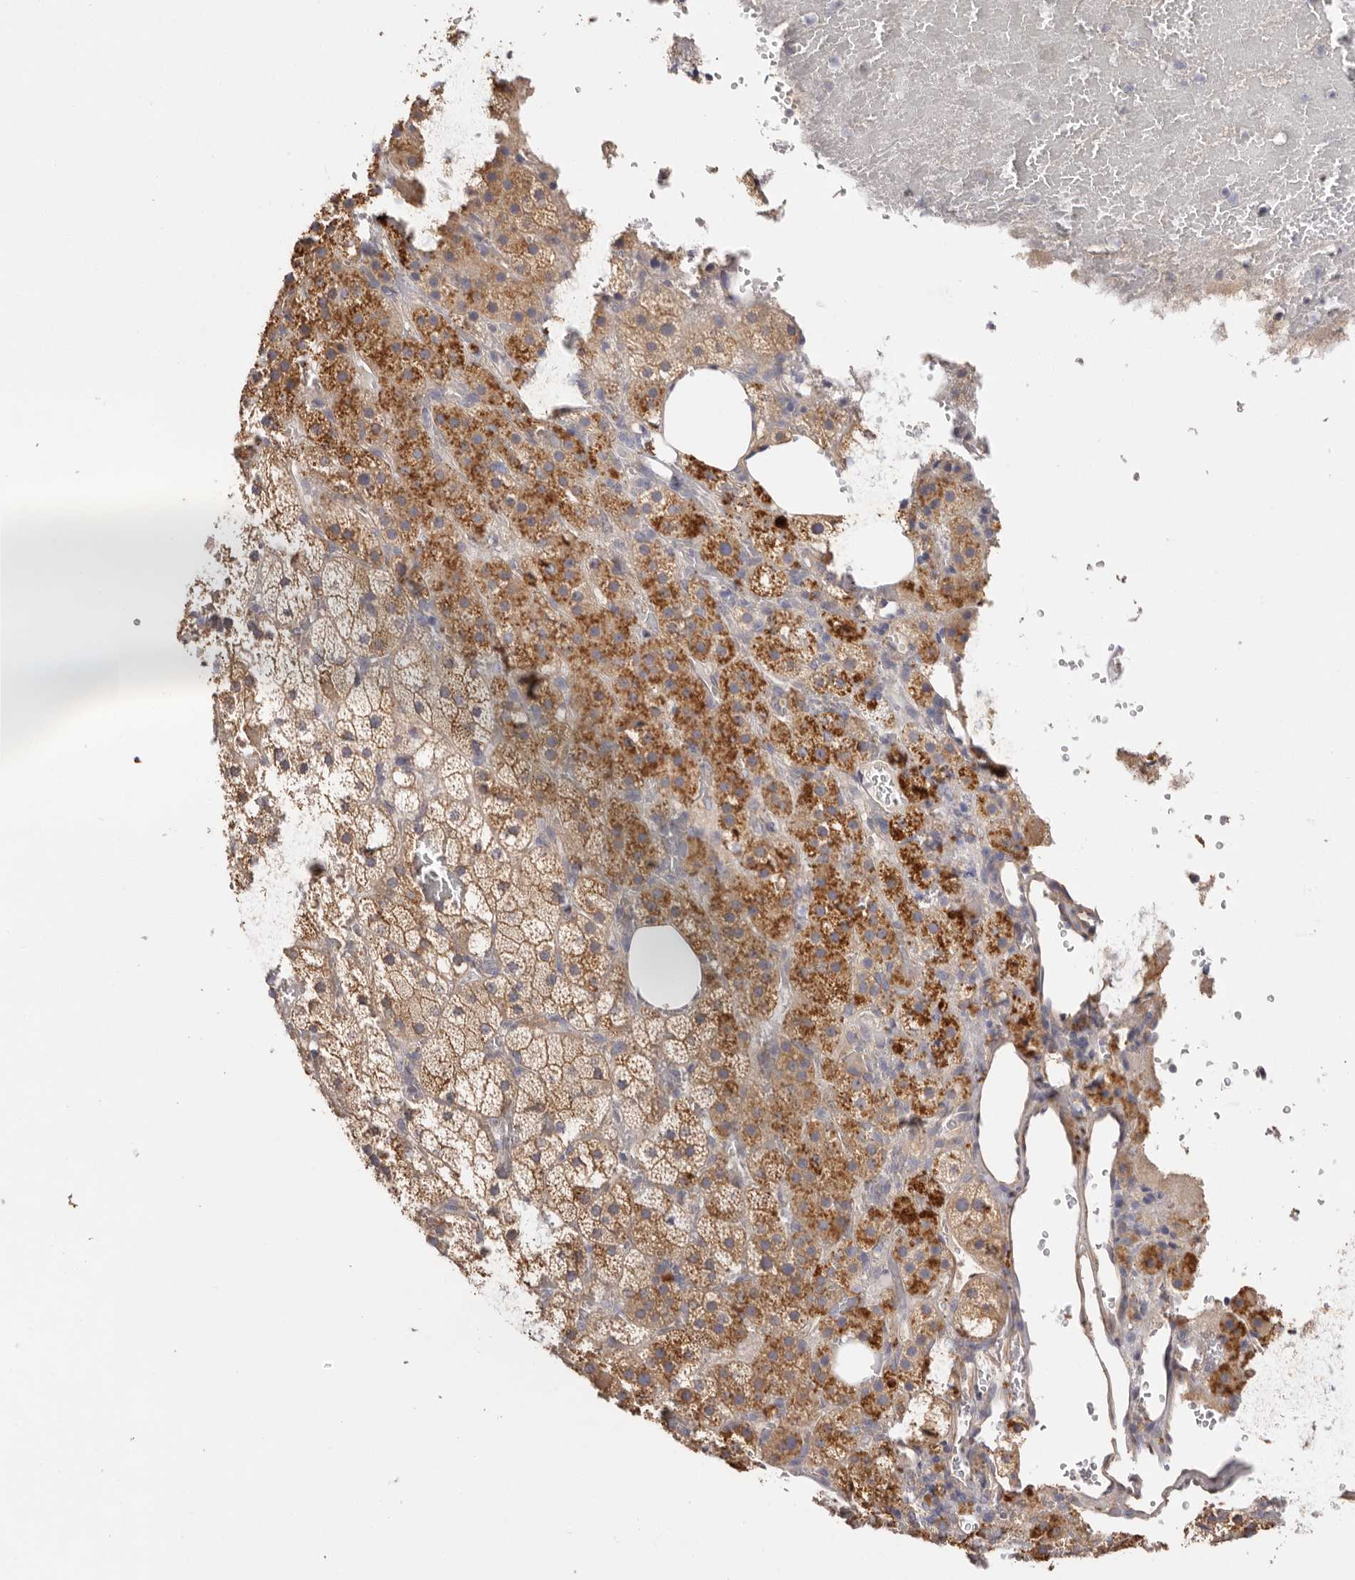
{"staining": {"intensity": "moderate", "quantity": ">75%", "location": "cytoplasmic/membranous"}, "tissue": "adrenal gland", "cell_type": "Glandular cells", "image_type": "normal", "snomed": [{"axis": "morphology", "description": "Normal tissue, NOS"}, {"axis": "topography", "description": "Adrenal gland"}], "caption": "This image displays unremarkable adrenal gland stained with IHC to label a protein in brown. The cytoplasmic/membranous of glandular cells show moderate positivity for the protein. Nuclei are counter-stained blue.", "gene": "FAM167B", "patient": {"sex": "female", "age": 59}}